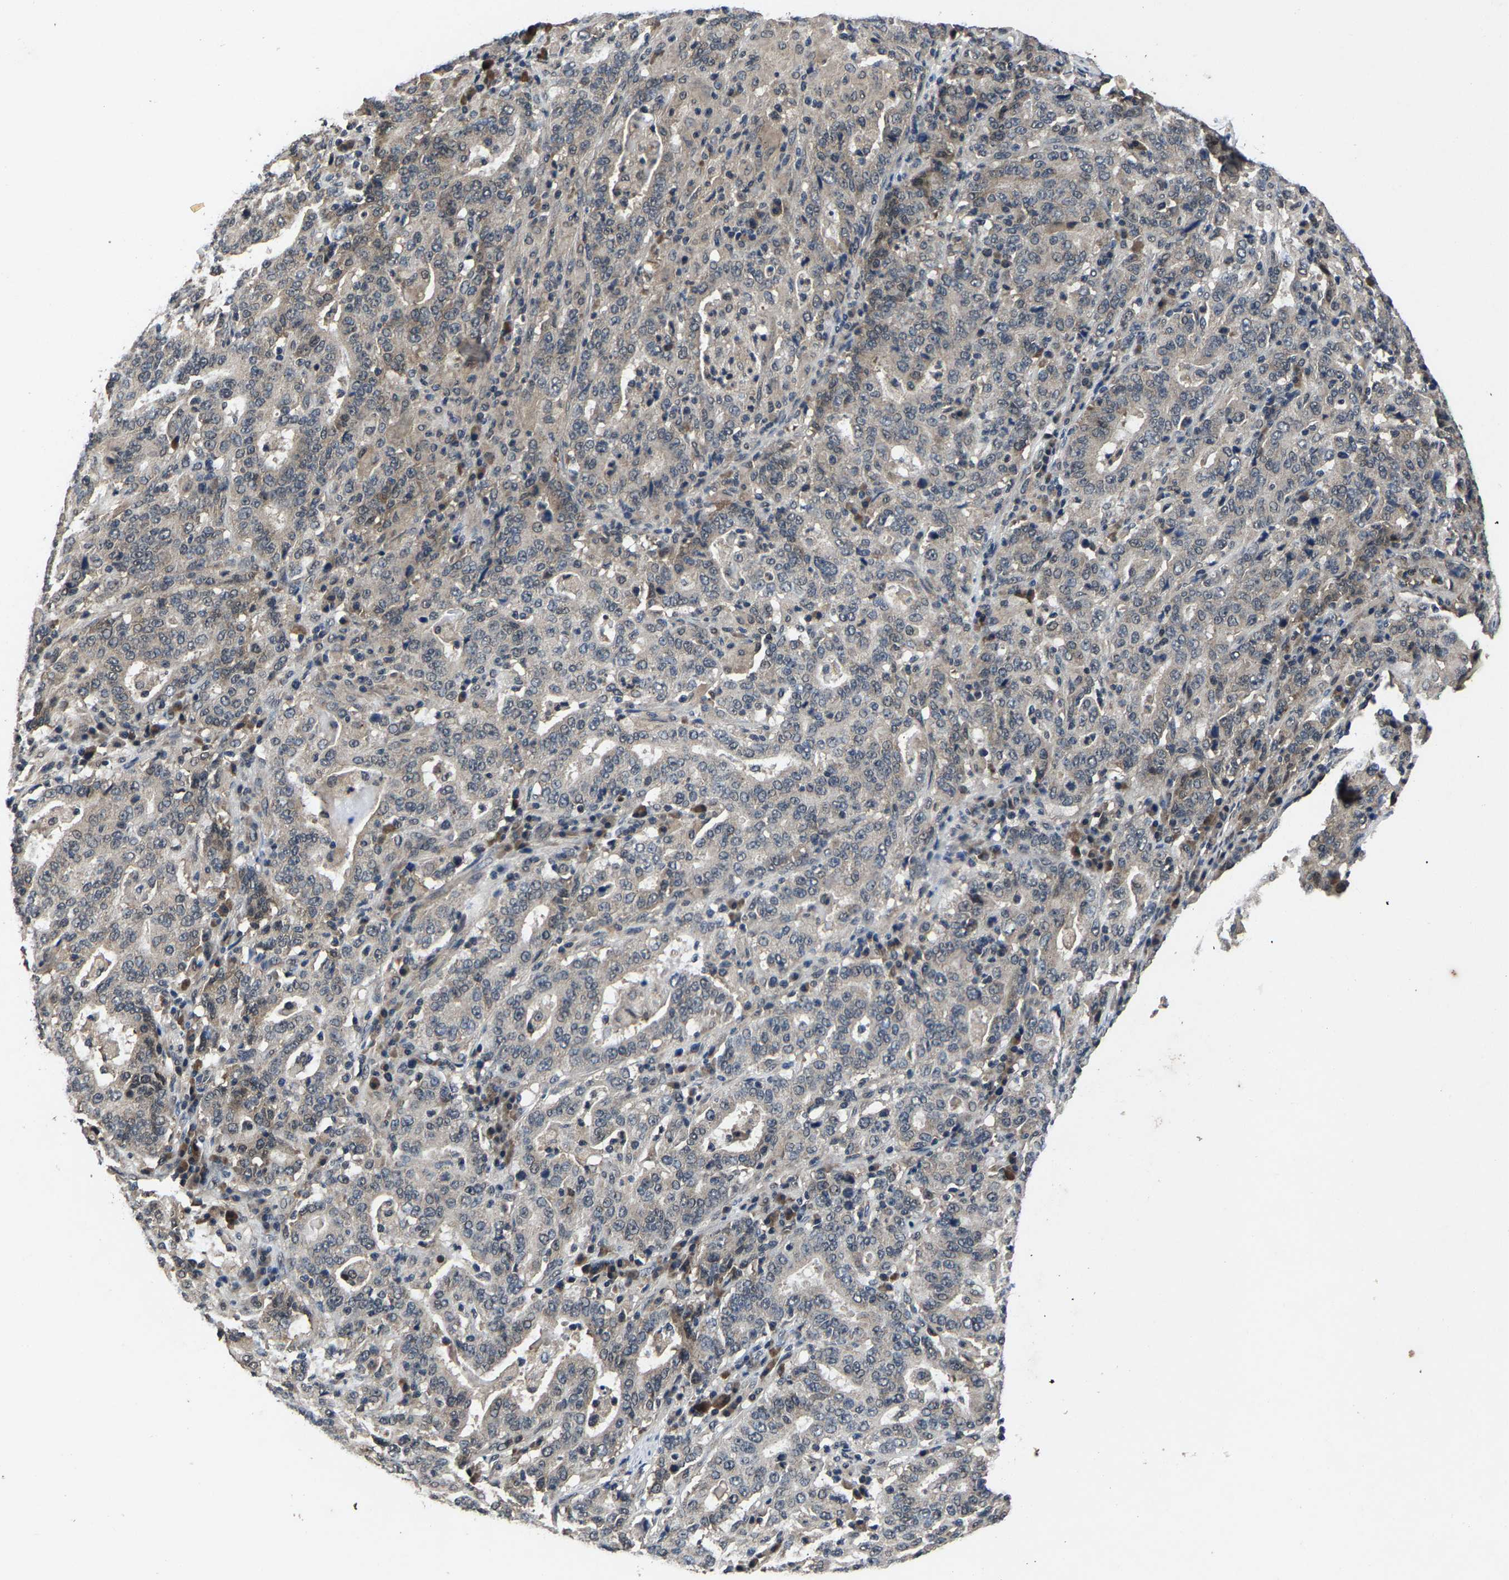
{"staining": {"intensity": "negative", "quantity": "none", "location": "none"}, "tissue": "stomach cancer", "cell_type": "Tumor cells", "image_type": "cancer", "snomed": [{"axis": "morphology", "description": "Normal tissue, NOS"}, {"axis": "morphology", "description": "Adenocarcinoma, NOS"}, {"axis": "topography", "description": "Stomach, upper"}, {"axis": "topography", "description": "Stomach"}], "caption": "Micrograph shows no significant protein staining in tumor cells of adenocarcinoma (stomach). The staining was performed using DAB to visualize the protein expression in brown, while the nuclei were stained in blue with hematoxylin (Magnification: 20x).", "gene": "HUWE1", "patient": {"sex": "male", "age": 59}}